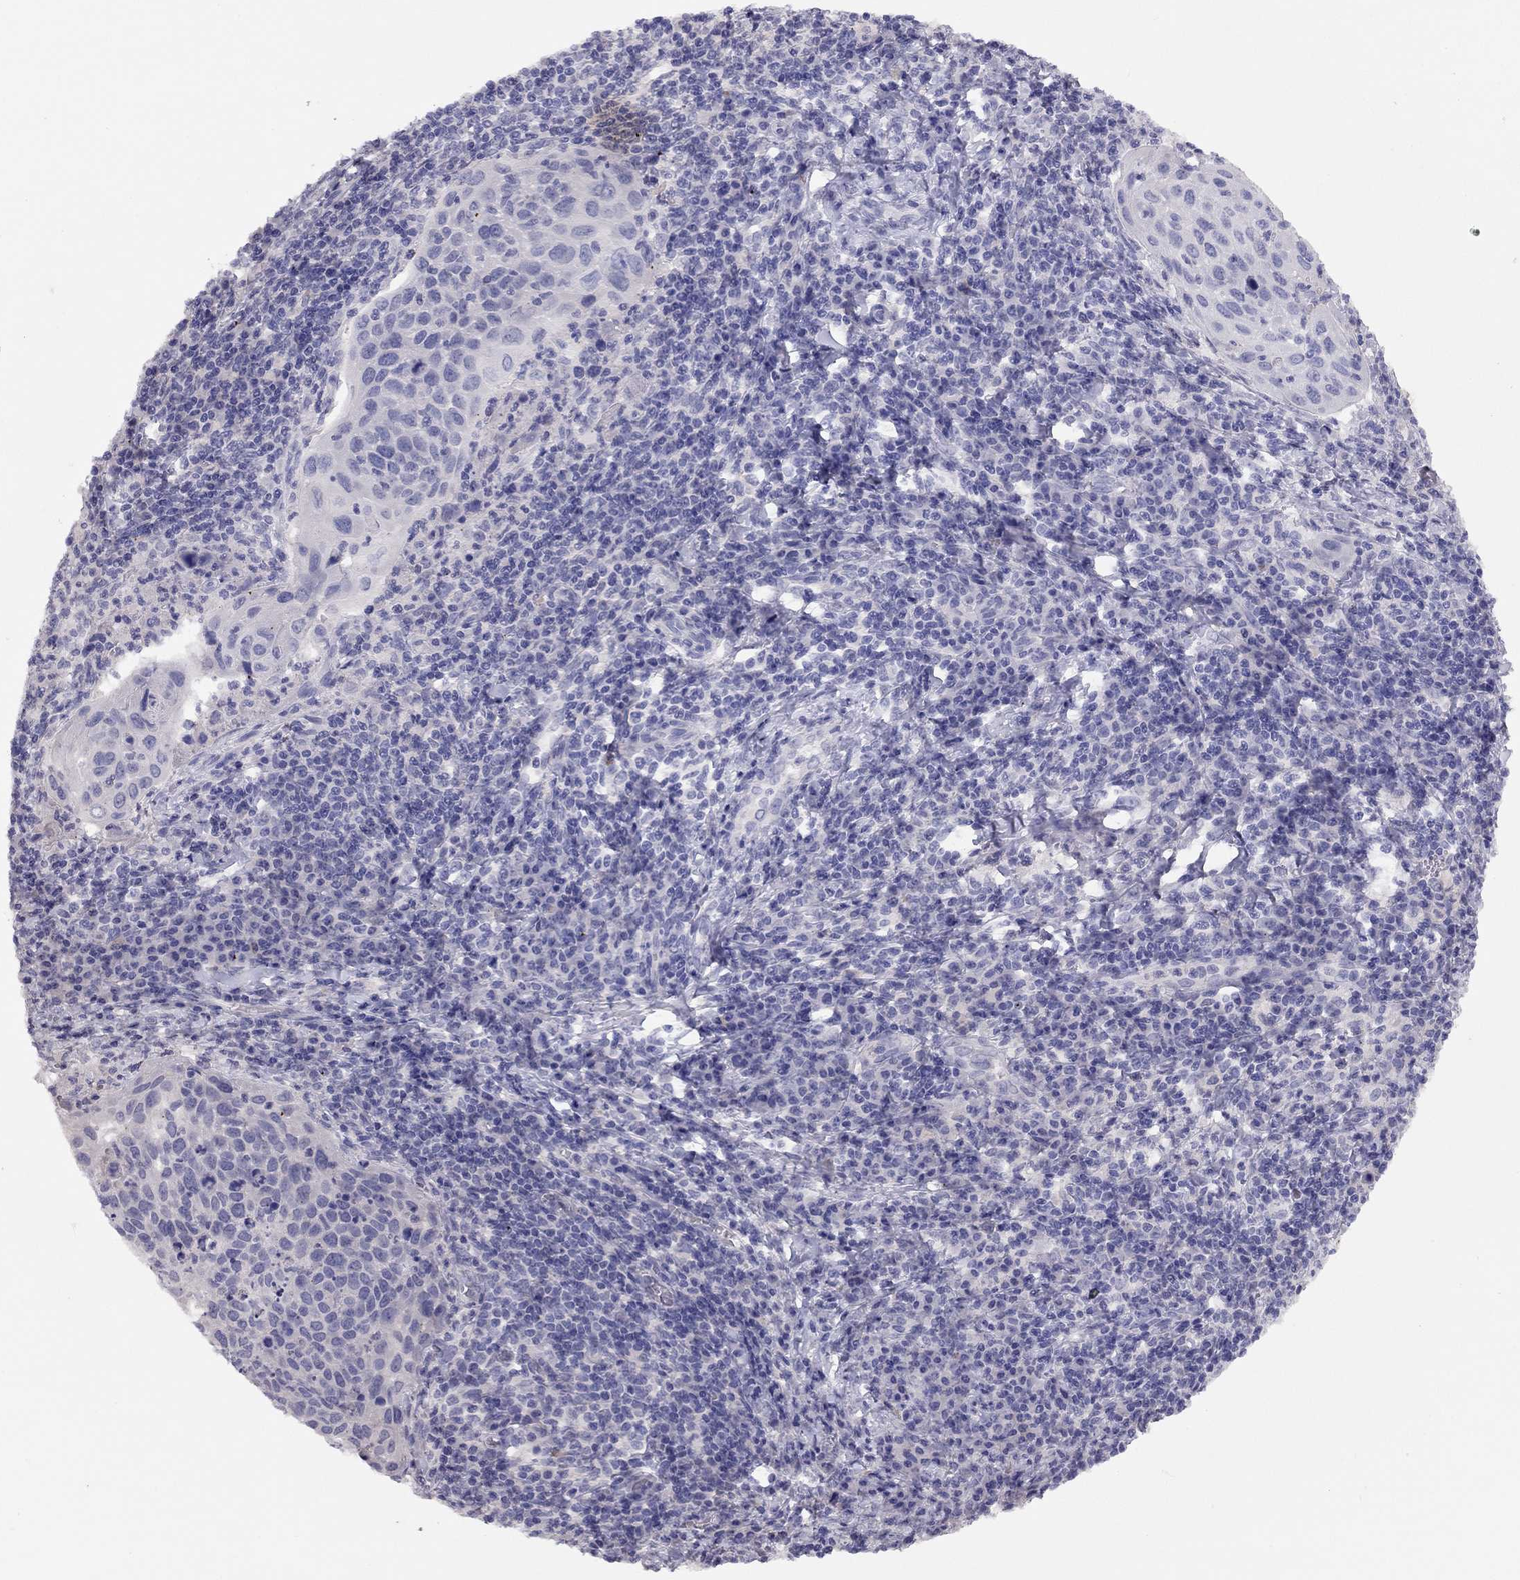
{"staining": {"intensity": "negative", "quantity": "none", "location": "none"}, "tissue": "cervical cancer", "cell_type": "Tumor cells", "image_type": "cancer", "snomed": [{"axis": "morphology", "description": "Squamous cell carcinoma, NOS"}, {"axis": "topography", "description": "Cervix"}], "caption": "An IHC photomicrograph of cervical cancer is shown. There is no staining in tumor cells of cervical cancer. Brightfield microscopy of IHC stained with DAB (brown) and hematoxylin (blue), captured at high magnification.", "gene": "LRIT2", "patient": {"sex": "female", "age": 54}}